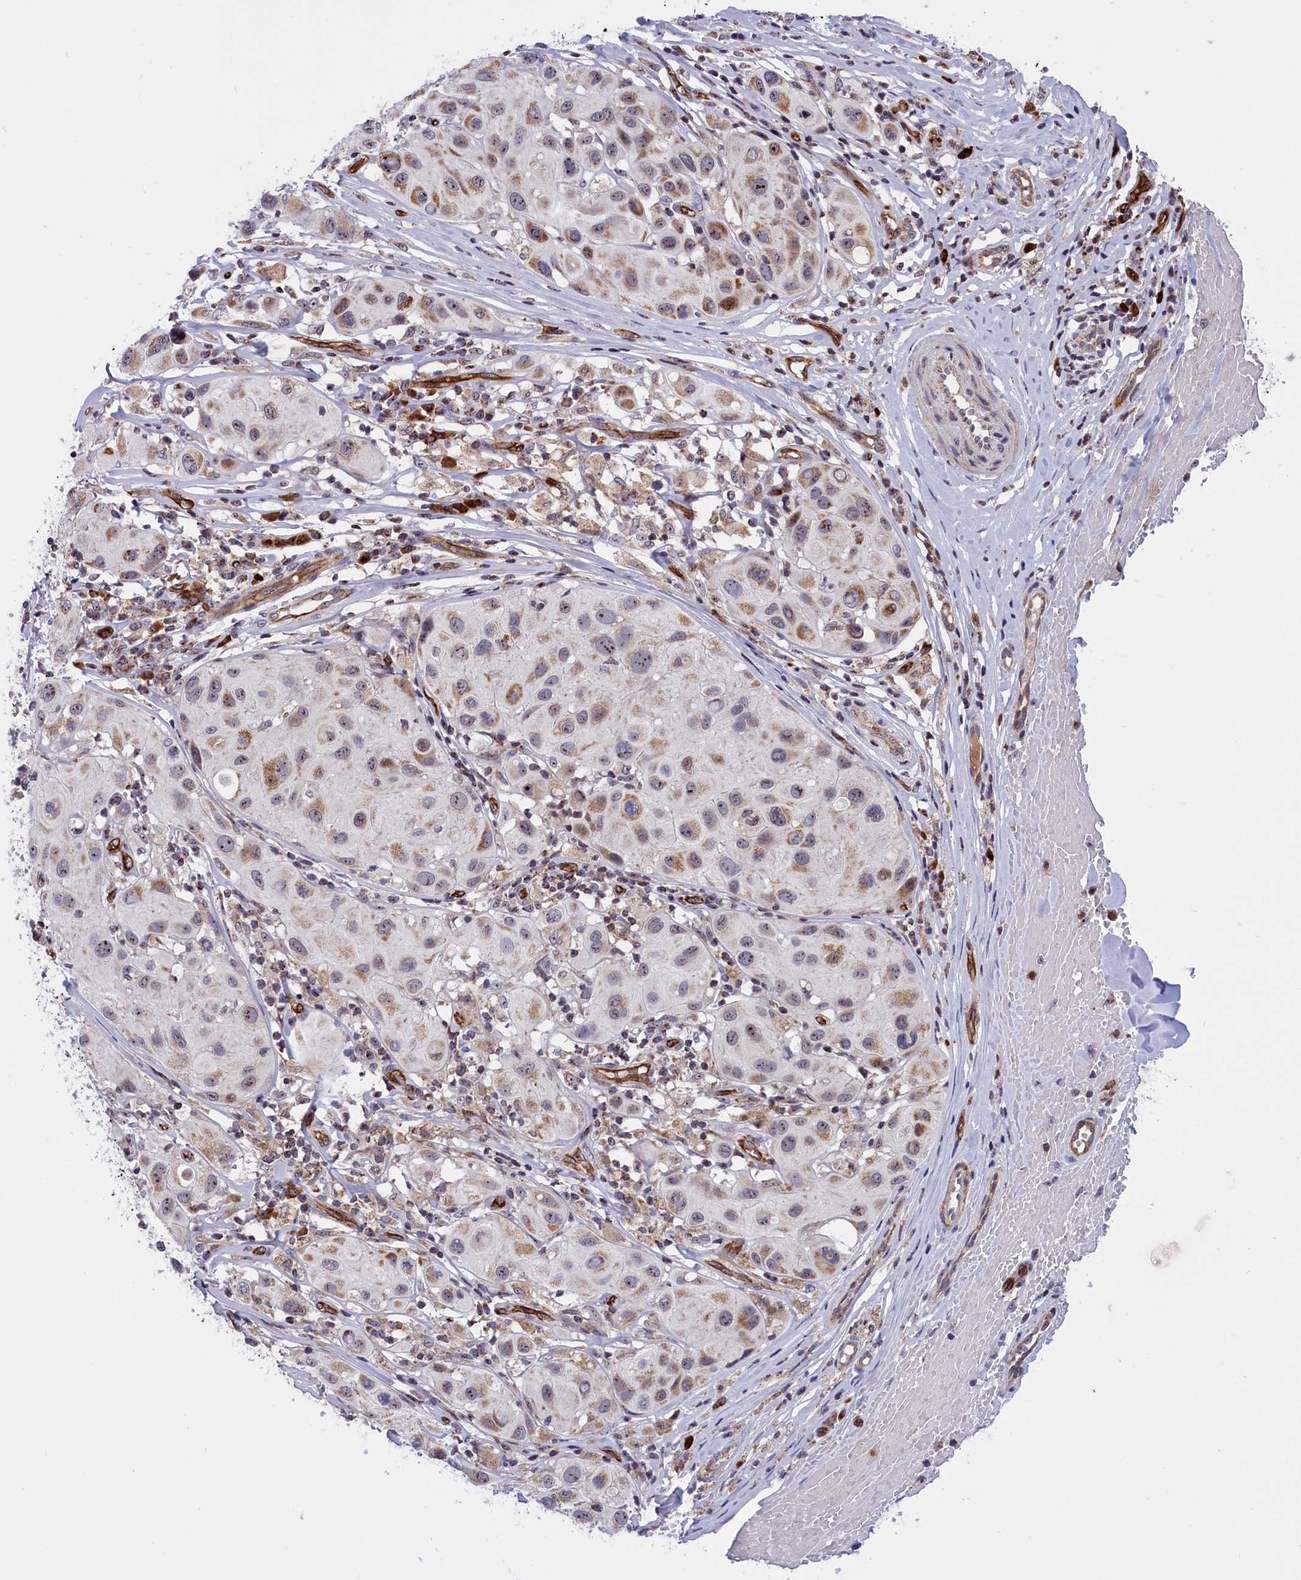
{"staining": {"intensity": "moderate", "quantity": "25%-75%", "location": "cytoplasmic/membranous,nuclear"}, "tissue": "melanoma", "cell_type": "Tumor cells", "image_type": "cancer", "snomed": [{"axis": "morphology", "description": "Malignant melanoma, Metastatic site"}, {"axis": "topography", "description": "Skin"}], "caption": "An image showing moderate cytoplasmic/membranous and nuclear staining in approximately 25%-75% of tumor cells in melanoma, as visualized by brown immunohistochemical staining.", "gene": "MPND", "patient": {"sex": "male", "age": 41}}